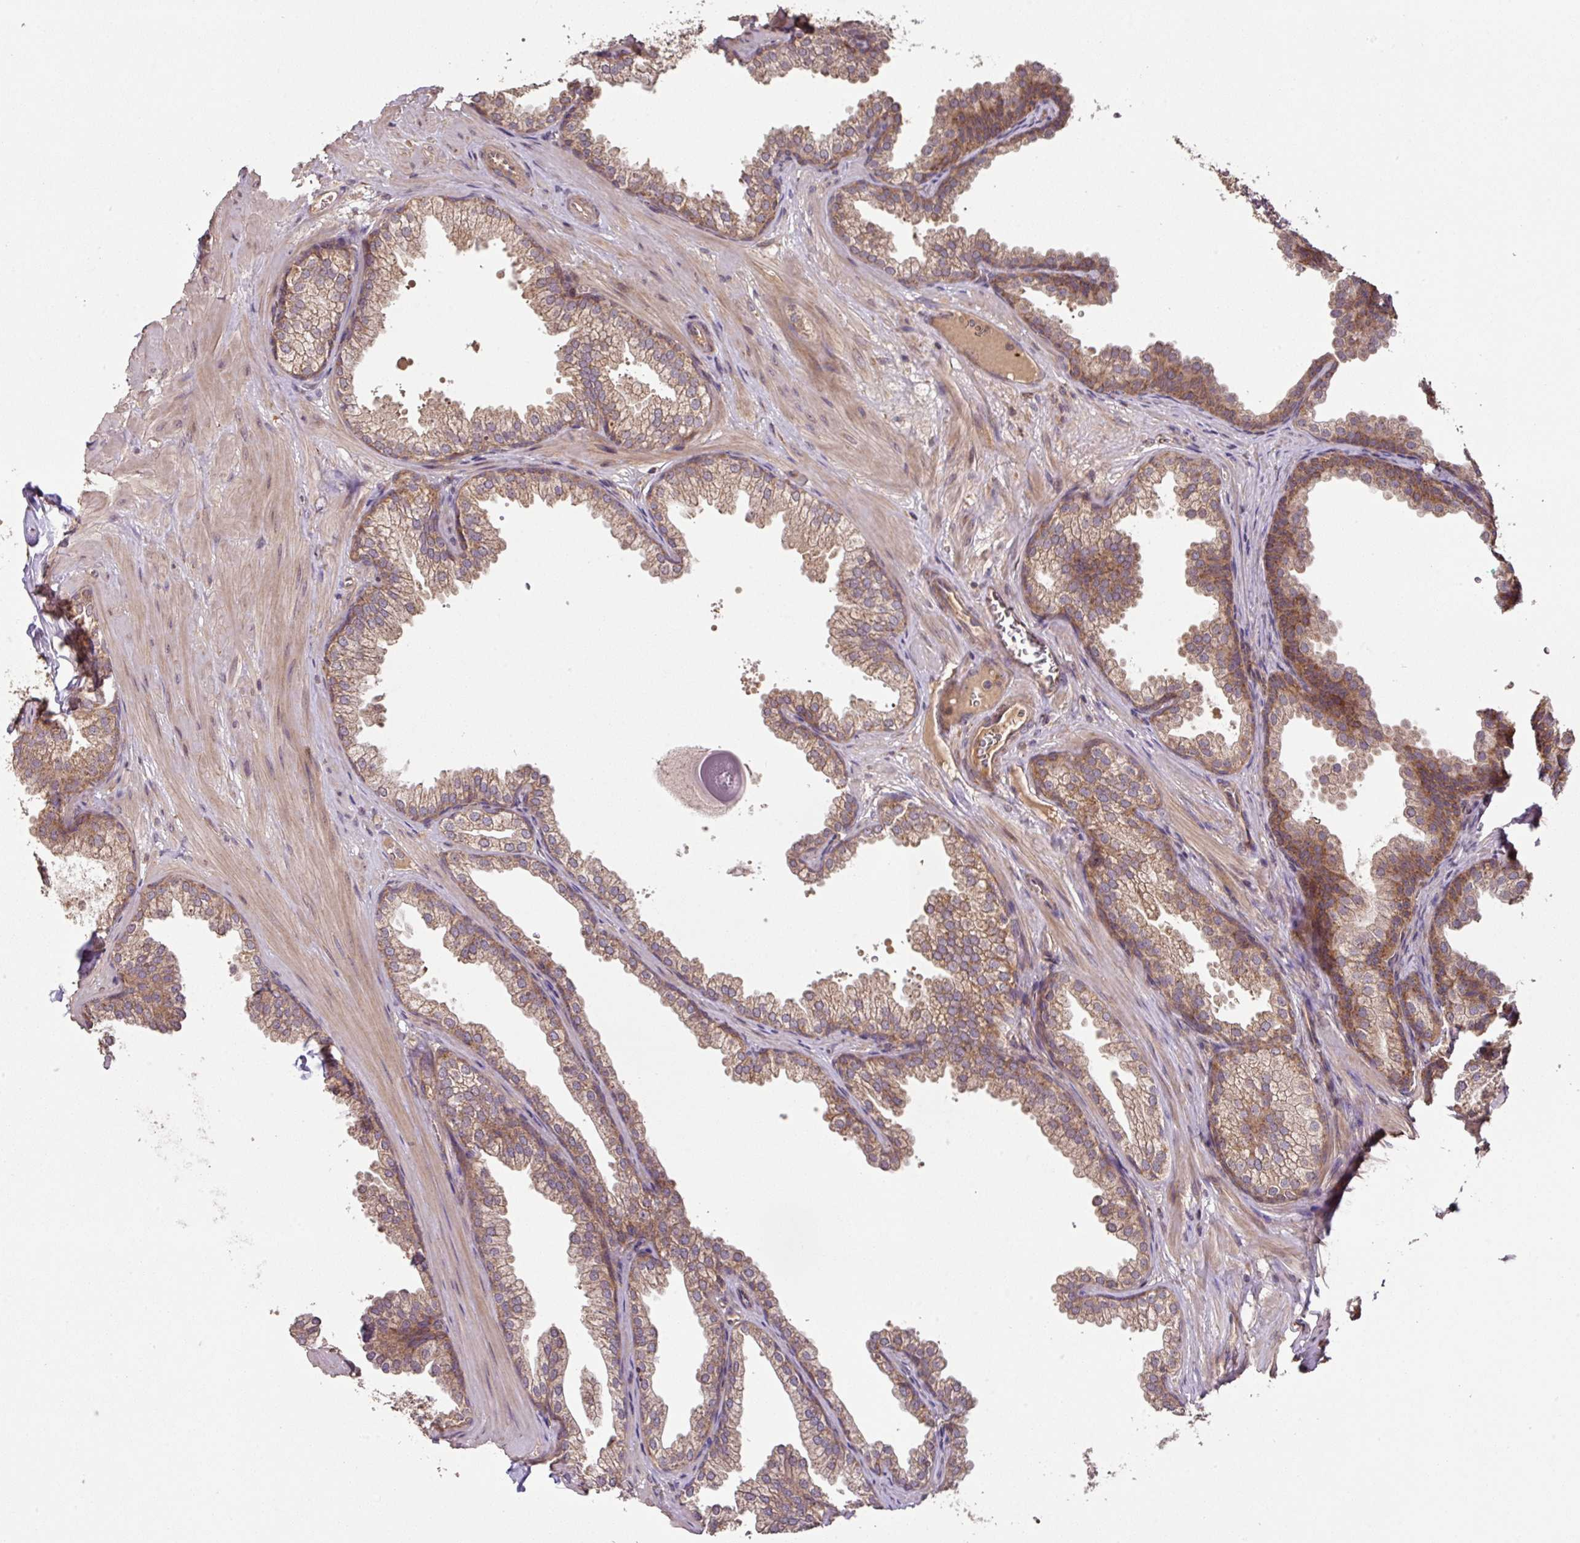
{"staining": {"intensity": "moderate", "quantity": ">75%", "location": "cytoplasmic/membranous"}, "tissue": "prostate", "cell_type": "Glandular cells", "image_type": "normal", "snomed": [{"axis": "morphology", "description": "Normal tissue, NOS"}, {"axis": "topography", "description": "Prostate"}], "caption": "IHC image of normal prostate: prostate stained using IHC displays medium levels of moderate protein expression localized specifically in the cytoplasmic/membranous of glandular cells, appearing as a cytoplasmic/membranous brown color.", "gene": "MRRF", "patient": {"sex": "male", "age": 37}}